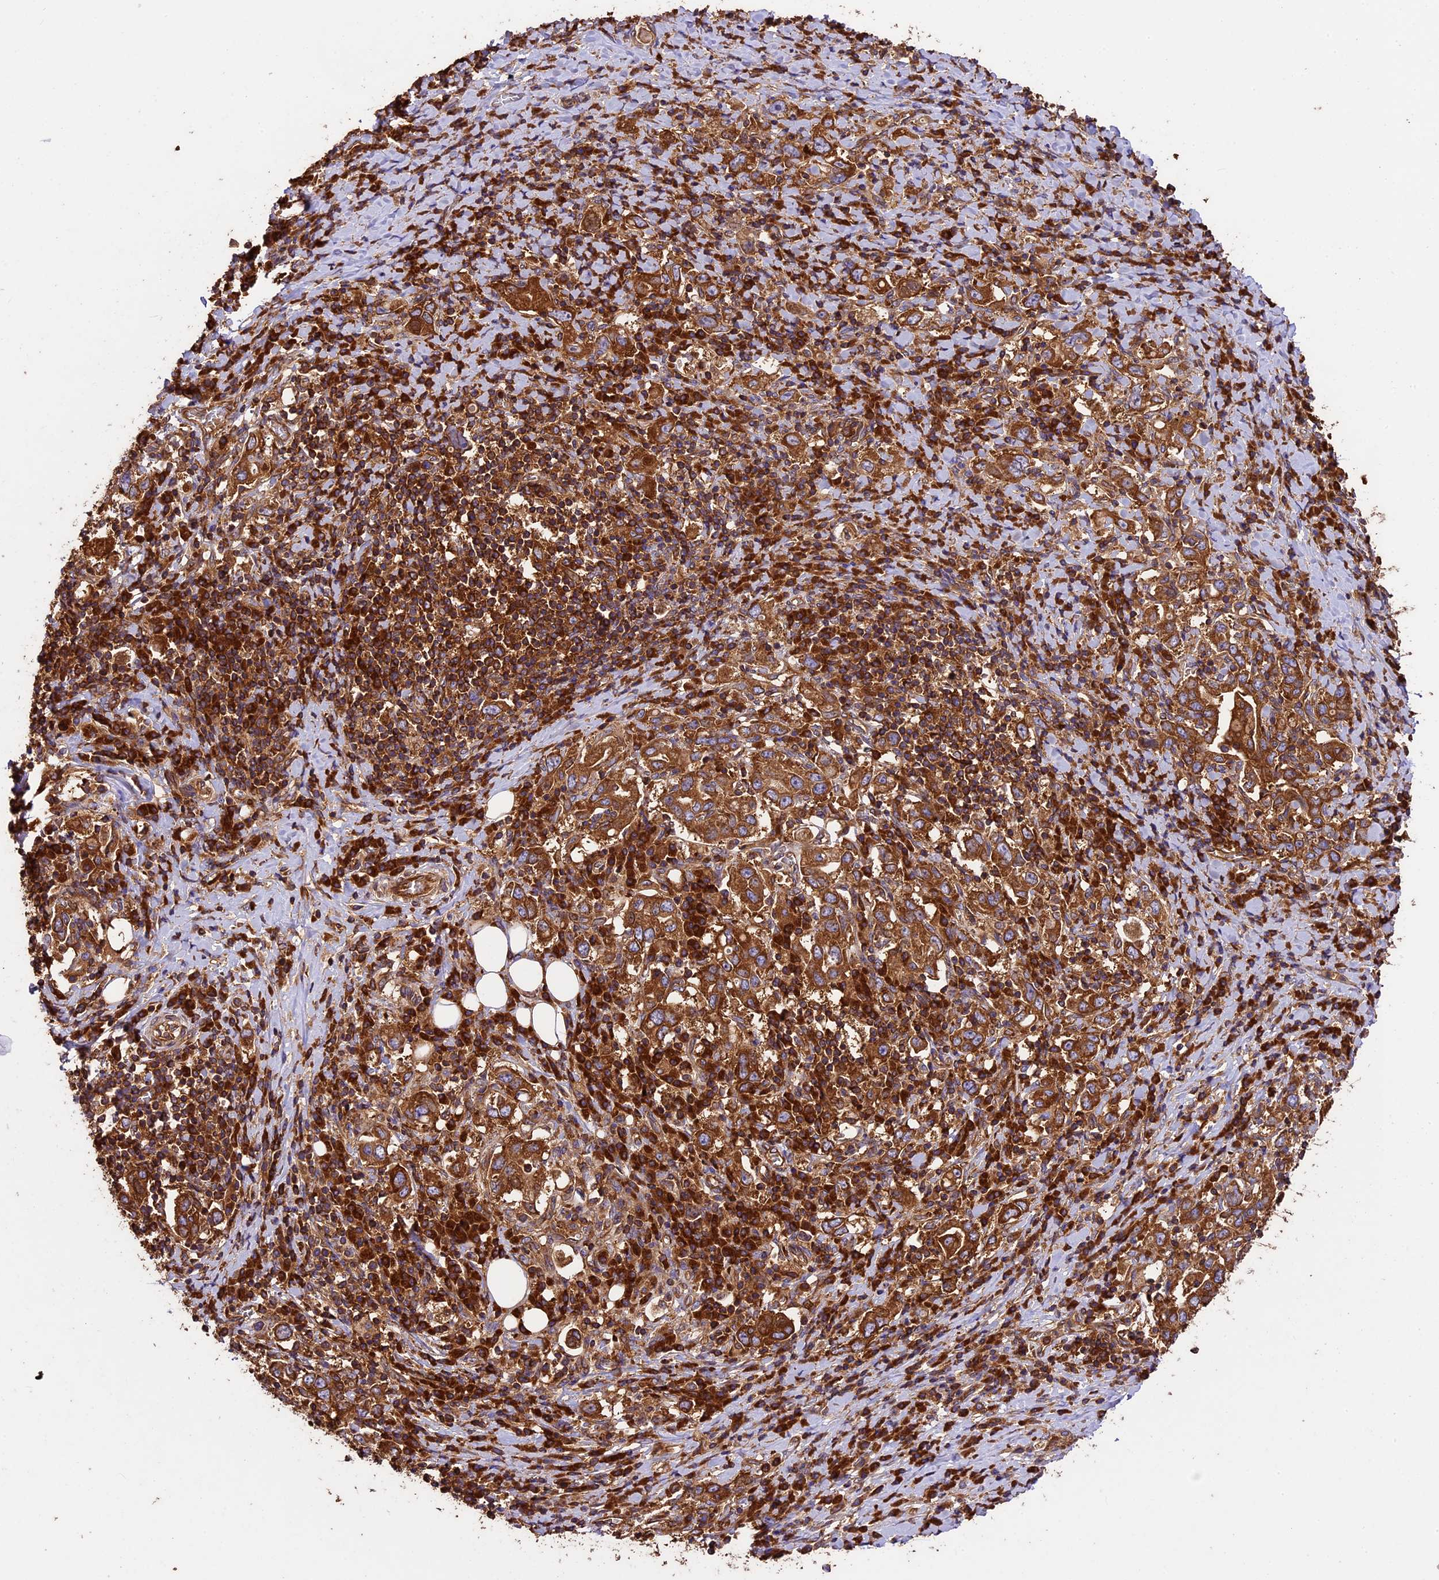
{"staining": {"intensity": "moderate", "quantity": ">75%", "location": "cytoplasmic/membranous"}, "tissue": "stomach cancer", "cell_type": "Tumor cells", "image_type": "cancer", "snomed": [{"axis": "morphology", "description": "Adenocarcinoma, NOS"}, {"axis": "topography", "description": "Stomach, upper"}, {"axis": "topography", "description": "Stomach"}], "caption": "Stomach cancer (adenocarcinoma) was stained to show a protein in brown. There is medium levels of moderate cytoplasmic/membranous staining in about >75% of tumor cells.", "gene": "KARS1", "patient": {"sex": "male", "age": 62}}